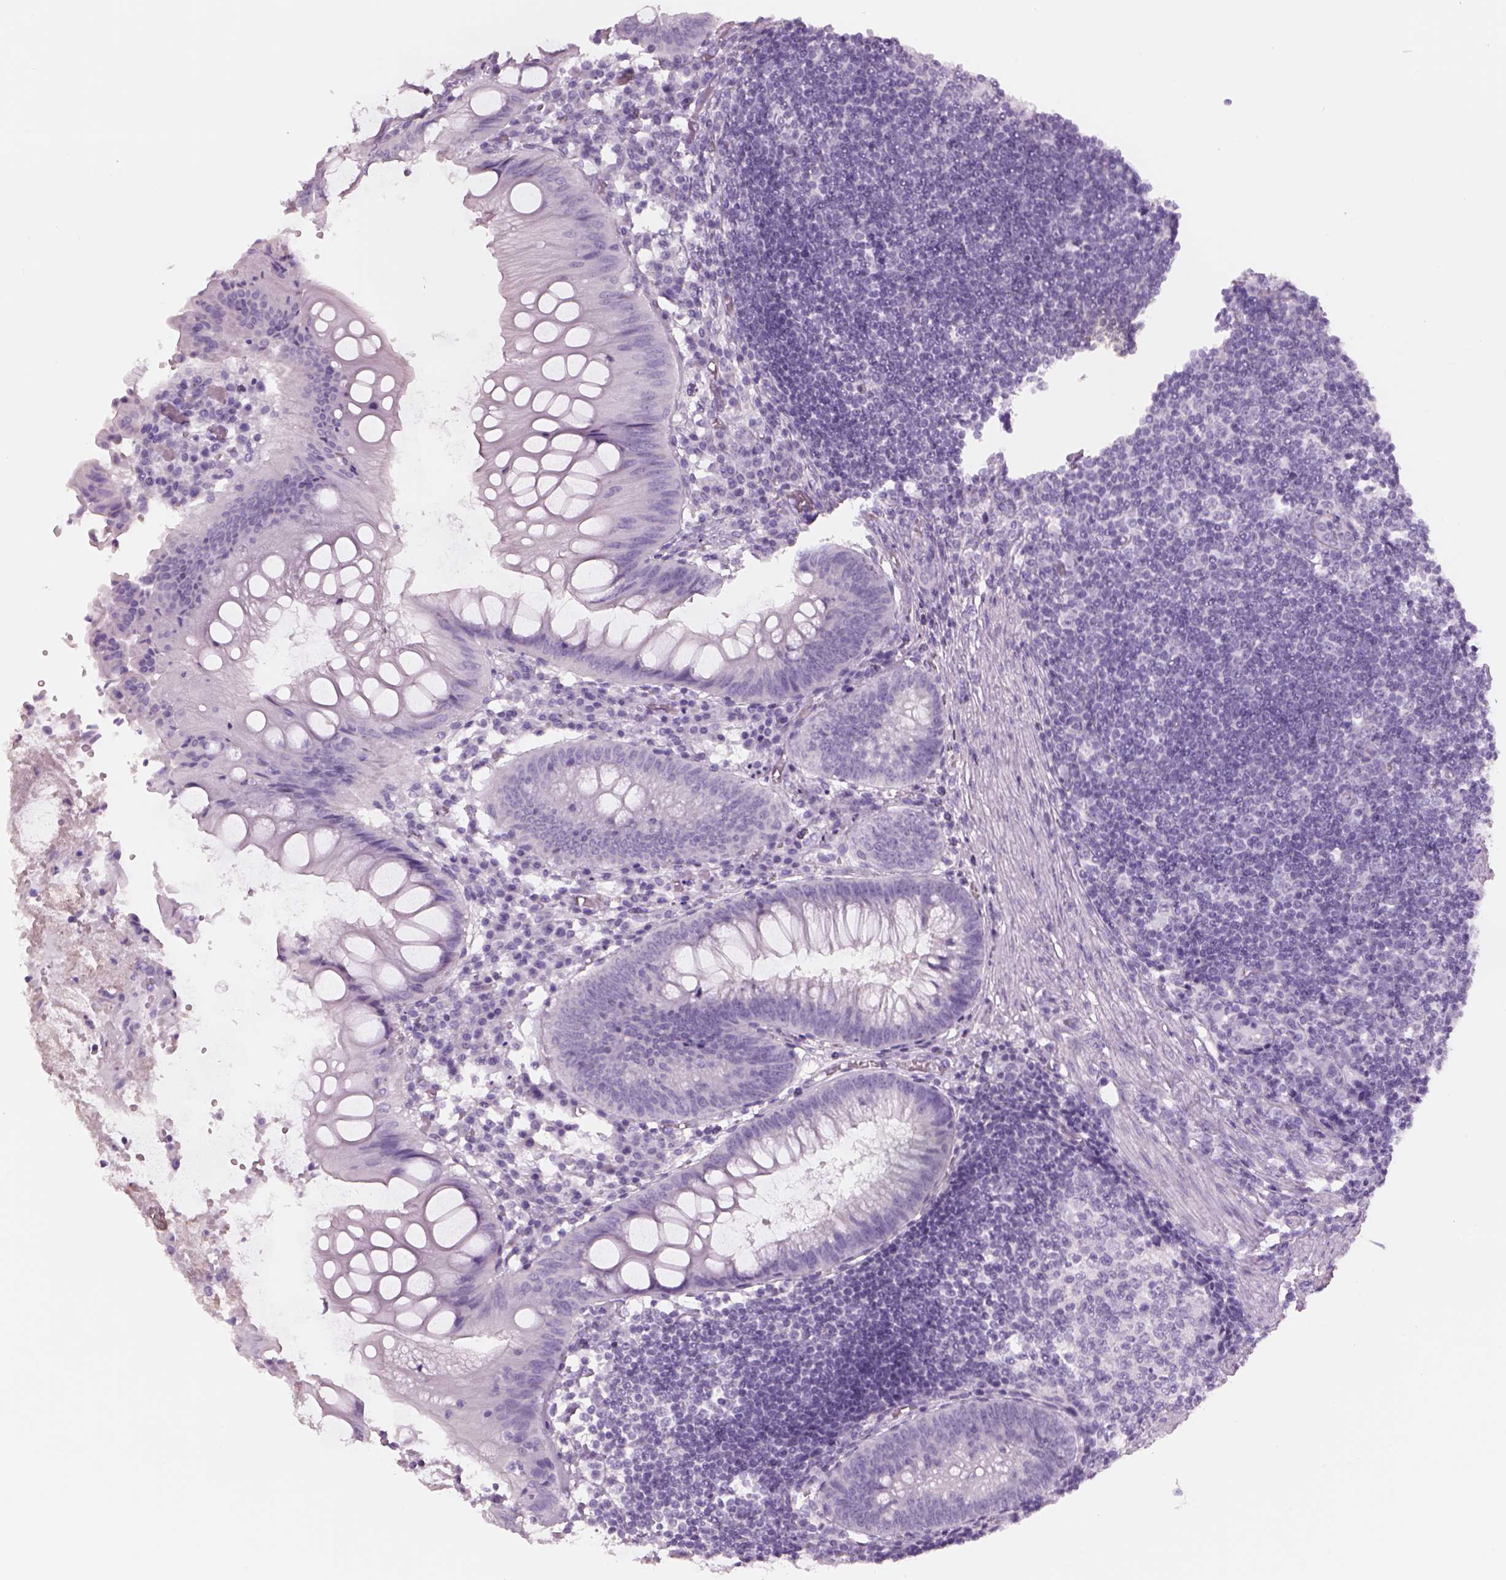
{"staining": {"intensity": "negative", "quantity": "none", "location": "none"}, "tissue": "appendix", "cell_type": "Glandular cells", "image_type": "normal", "snomed": [{"axis": "morphology", "description": "Normal tissue, NOS"}, {"axis": "morphology", "description": "Inflammation, NOS"}, {"axis": "topography", "description": "Appendix"}], "caption": "This is an IHC histopathology image of normal appendix. There is no staining in glandular cells.", "gene": "RHO", "patient": {"sex": "male", "age": 16}}